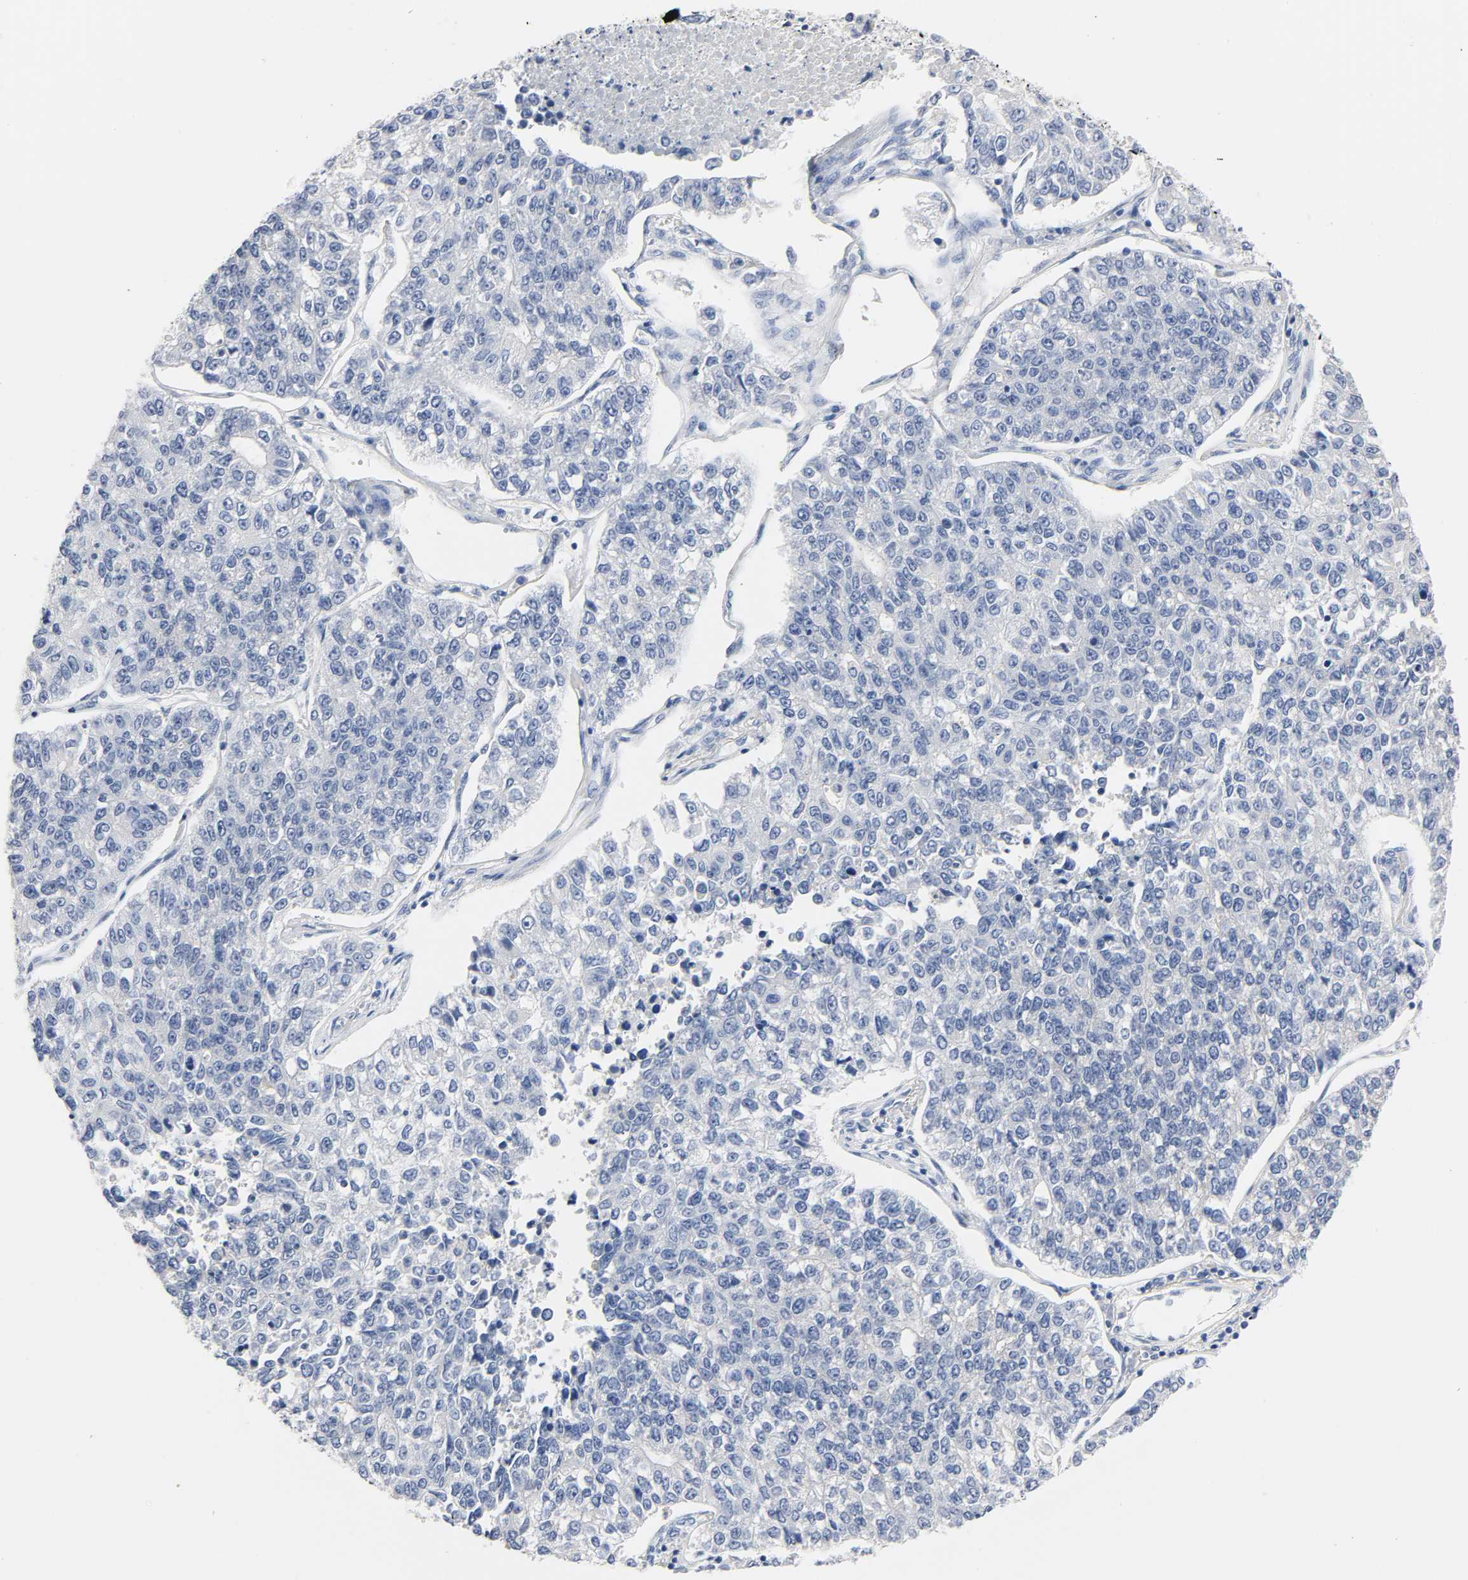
{"staining": {"intensity": "negative", "quantity": "none", "location": "none"}, "tissue": "lung cancer", "cell_type": "Tumor cells", "image_type": "cancer", "snomed": [{"axis": "morphology", "description": "Adenocarcinoma, NOS"}, {"axis": "topography", "description": "Lung"}], "caption": "Immunohistochemistry of human adenocarcinoma (lung) demonstrates no positivity in tumor cells.", "gene": "ACP3", "patient": {"sex": "male", "age": 49}}